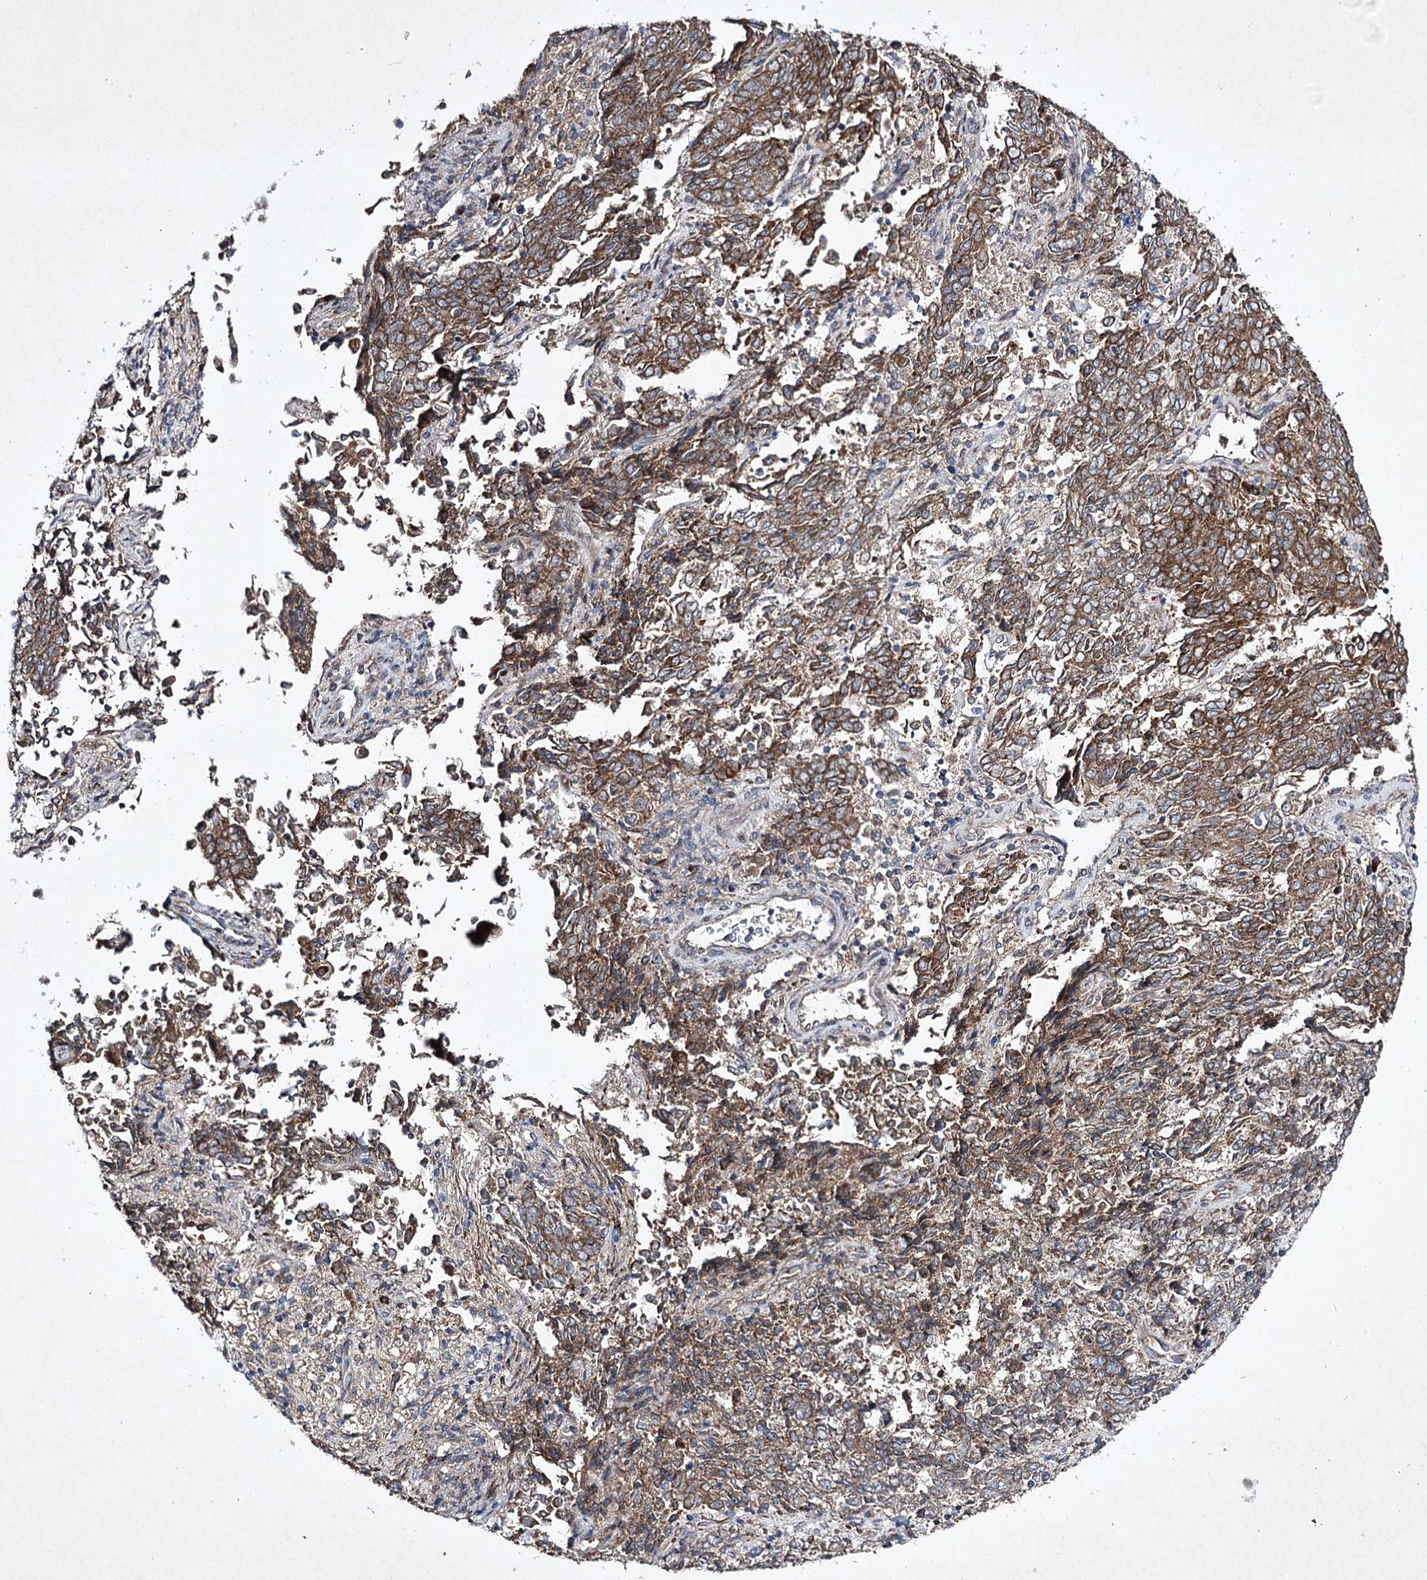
{"staining": {"intensity": "moderate", "quantity": ">75%", "location": "cytoplasmic/membranous"}, "tissue": "endometrial cancer", "cell_type": "Tumor cells", "image_type": "cancer", "snomed": [{"axis": "morphology", "description": "Adenocarcinoma, NOS"}, {"axis": "topography", "description": "Endometrium"}], "caption": "This image reveals endometrial cancer (adenocarcinoma) stained with immunohistochemistry (IHC) to label a protein in brown. The cytoplasmic/membranous of tumor cells show moderate positivity for the protein. Nuclei are counter-stained blue.", "gene": "ALG9", "patient": {"sex": "female", "age": 80}}